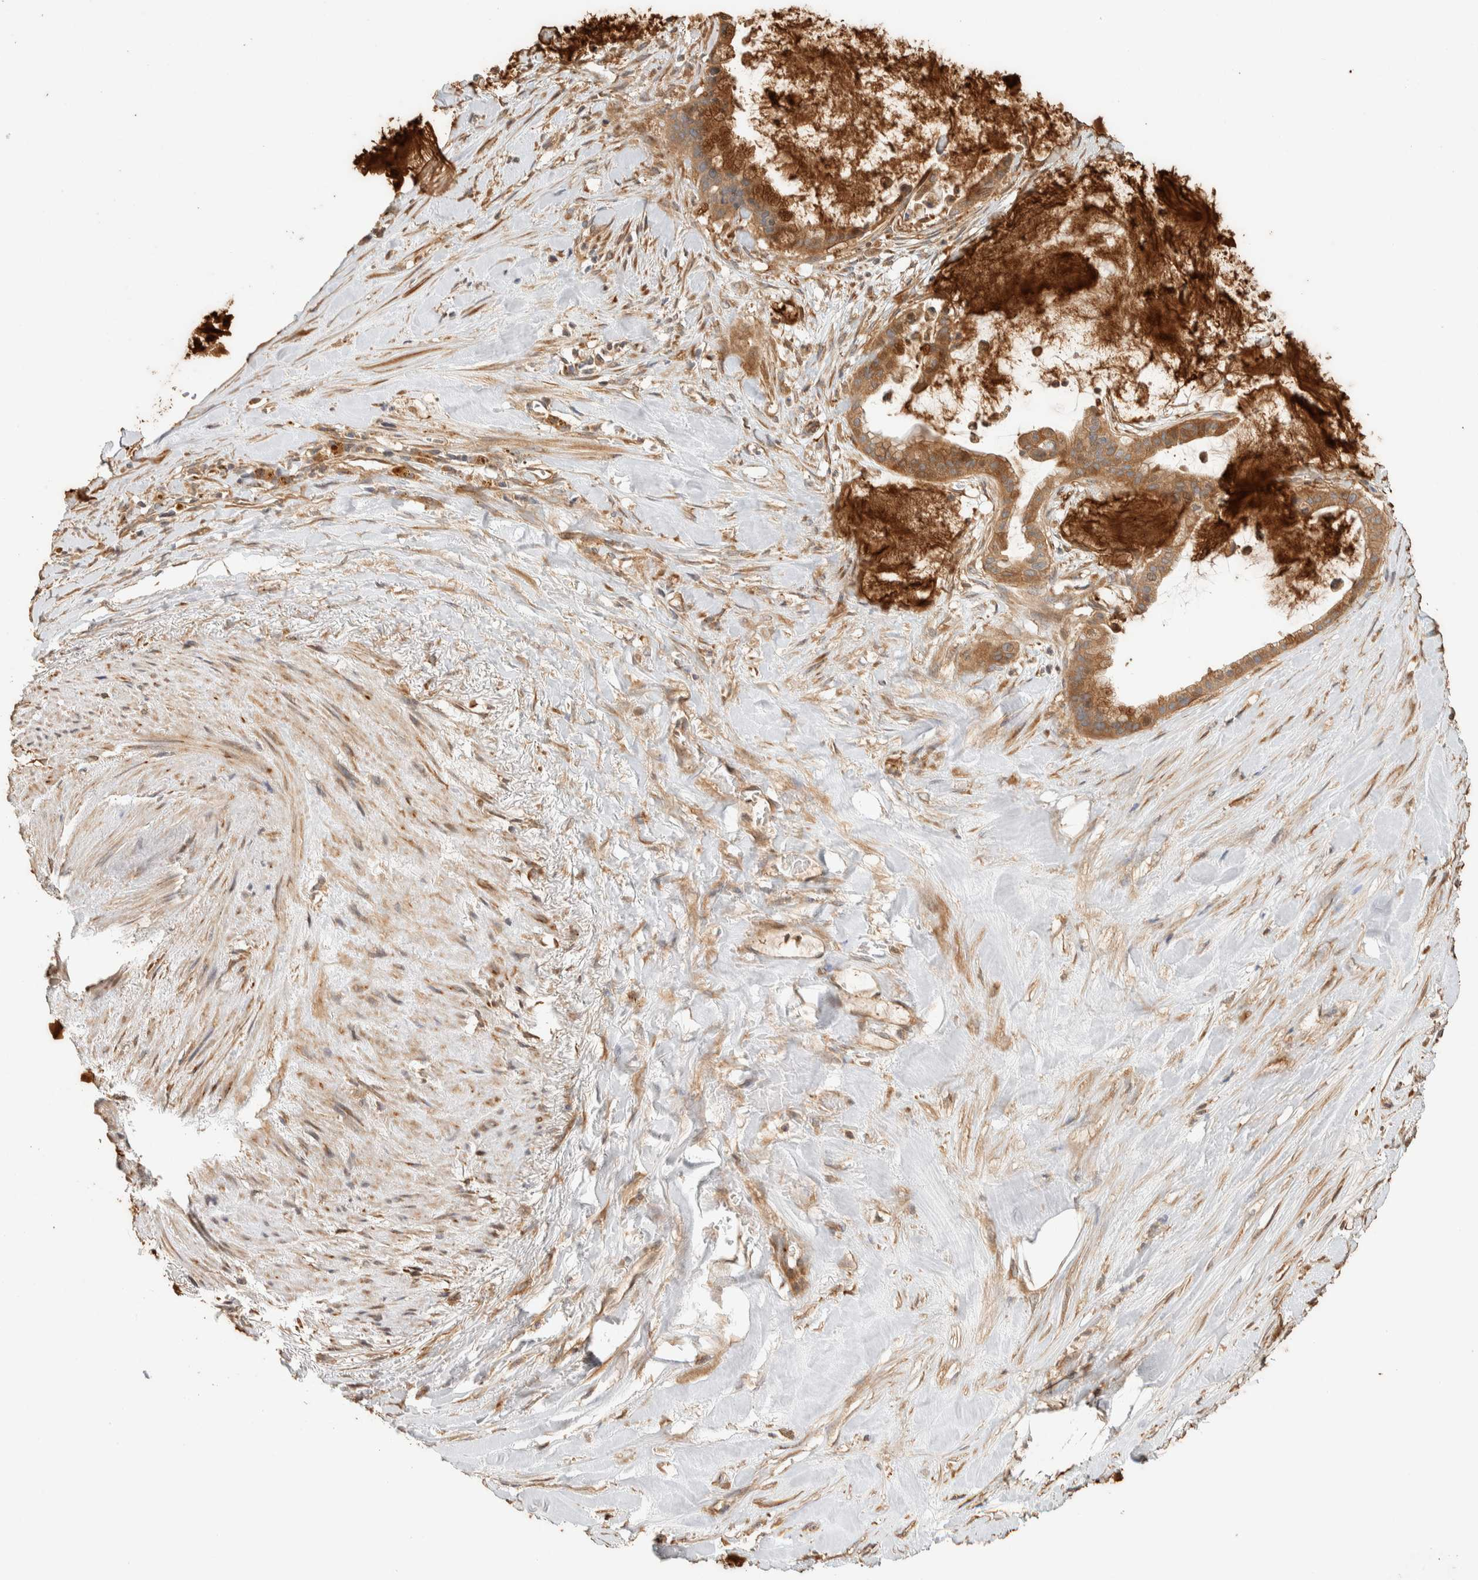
{"staining": {"intensity": "moderate", "quantity": ">75%", "location": "cytoplasmic/membranous"}, "tissue": "pancreatic cancer", "cell_type": "Tumor cells", "image_type": "cancer", "snomed": [{"axis": "morphology", "description": "Adenocarcinoma, NOS"}, {"axis": "topography", "description": "Pancreas"}], "caption": "A high-resolution image shows immunohistochemistry staining of adenocarcinoma (pancreatic), which demonstrates moderate cytoplasmic/membranous expression in approximately >75% of tumor cells. (DAB IHC with brightfield microscopy, high magnification).", "gene": "EXOC7", "patient": {"sex": "male", "age": 41}}